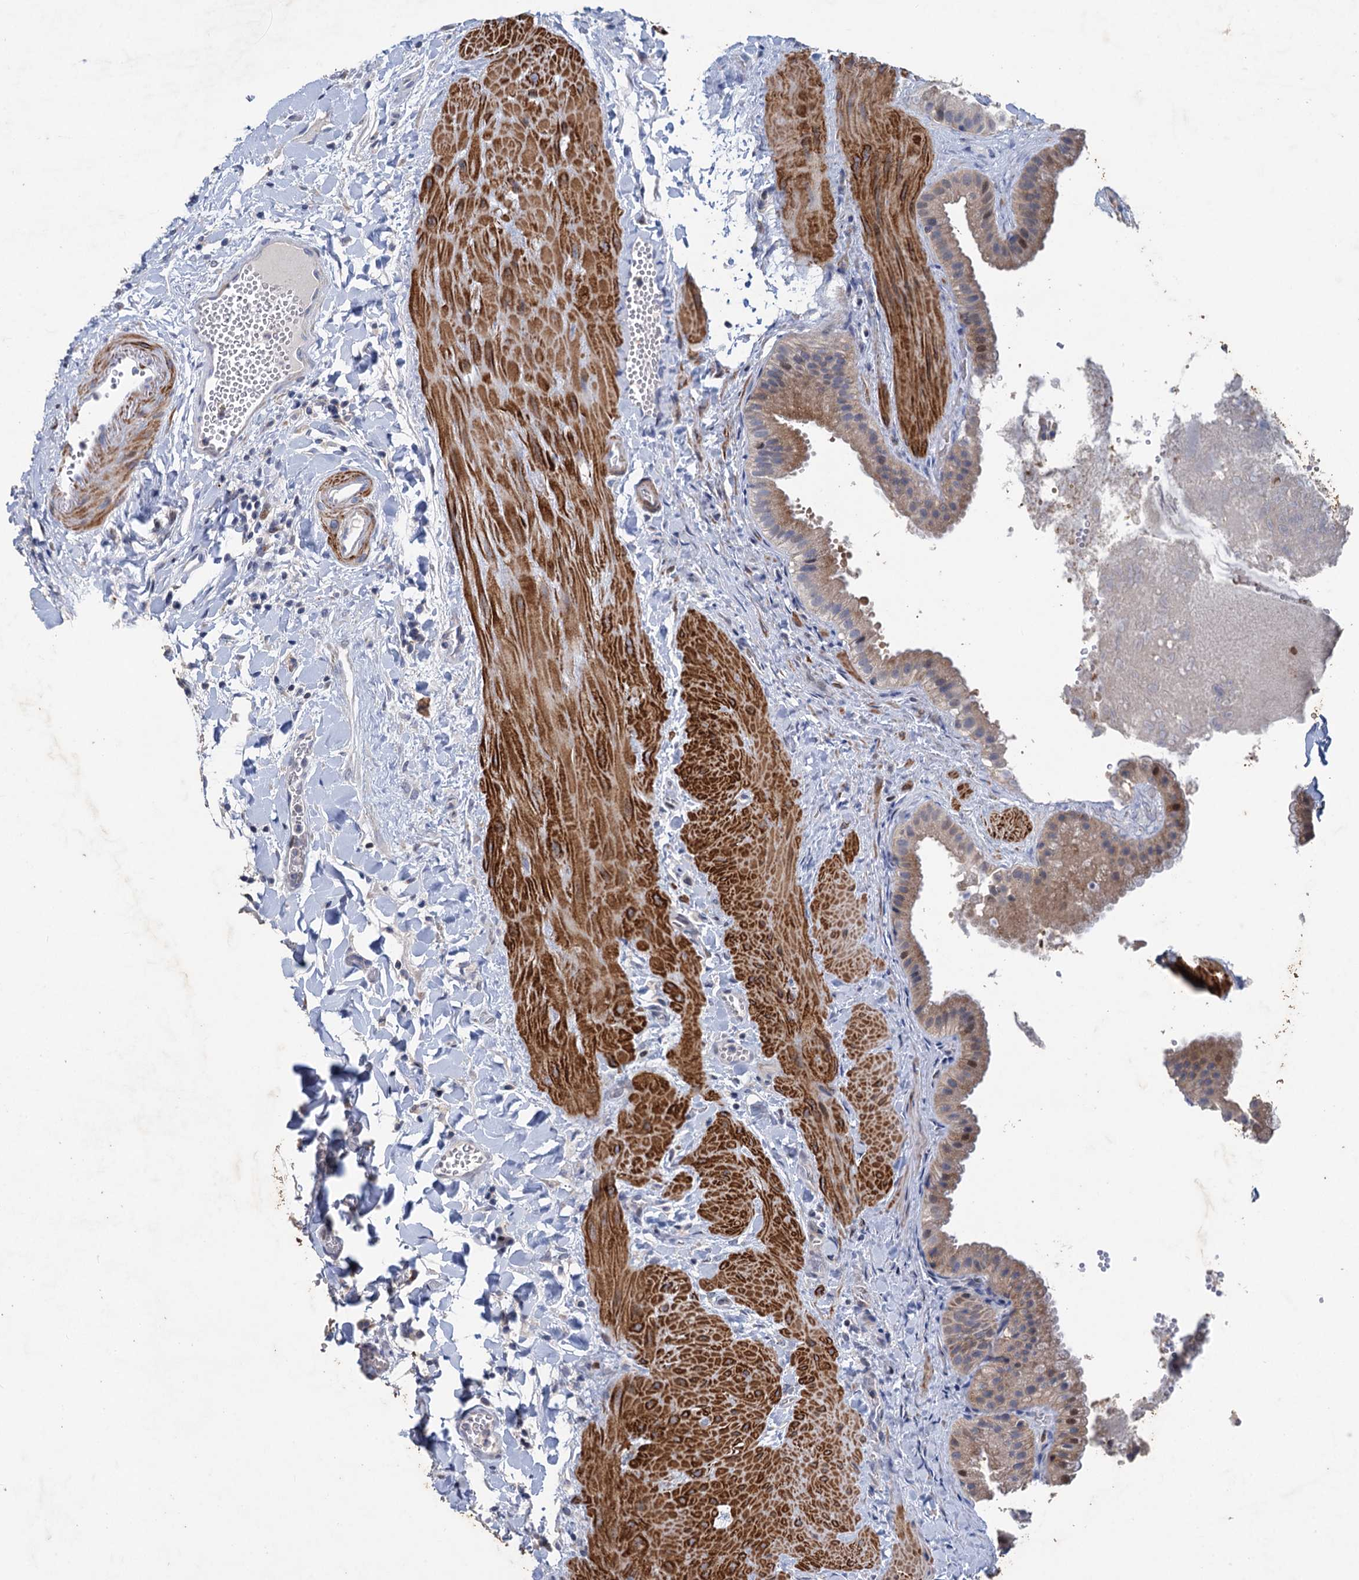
{"staining": {"intensity": "weak", "quantity": "25%-75%", "location": "cytoplasmic/membranous,nuclear"}, "tissue": "gallbladder", "cell_type": "Glandular cells", "image_type": "normal", "snomed": [{"axis": "morphology", "description": "Normal tissue, NOS"}, {"axis": "topography", "description": "Gallbladder"}], "caption": "High-power microscopy captured an immunohistochemistry (IHC) micrograph of unremarkable gallbladder, revealing weak cytoplasmic/membranous,nuclear expression in about 25%-75% of glandular cells. (Brightfield microscopy of DAB IHC at high magnification).", "gene": "ESYT3", "patient": {"sex": "male", "age": 55}}